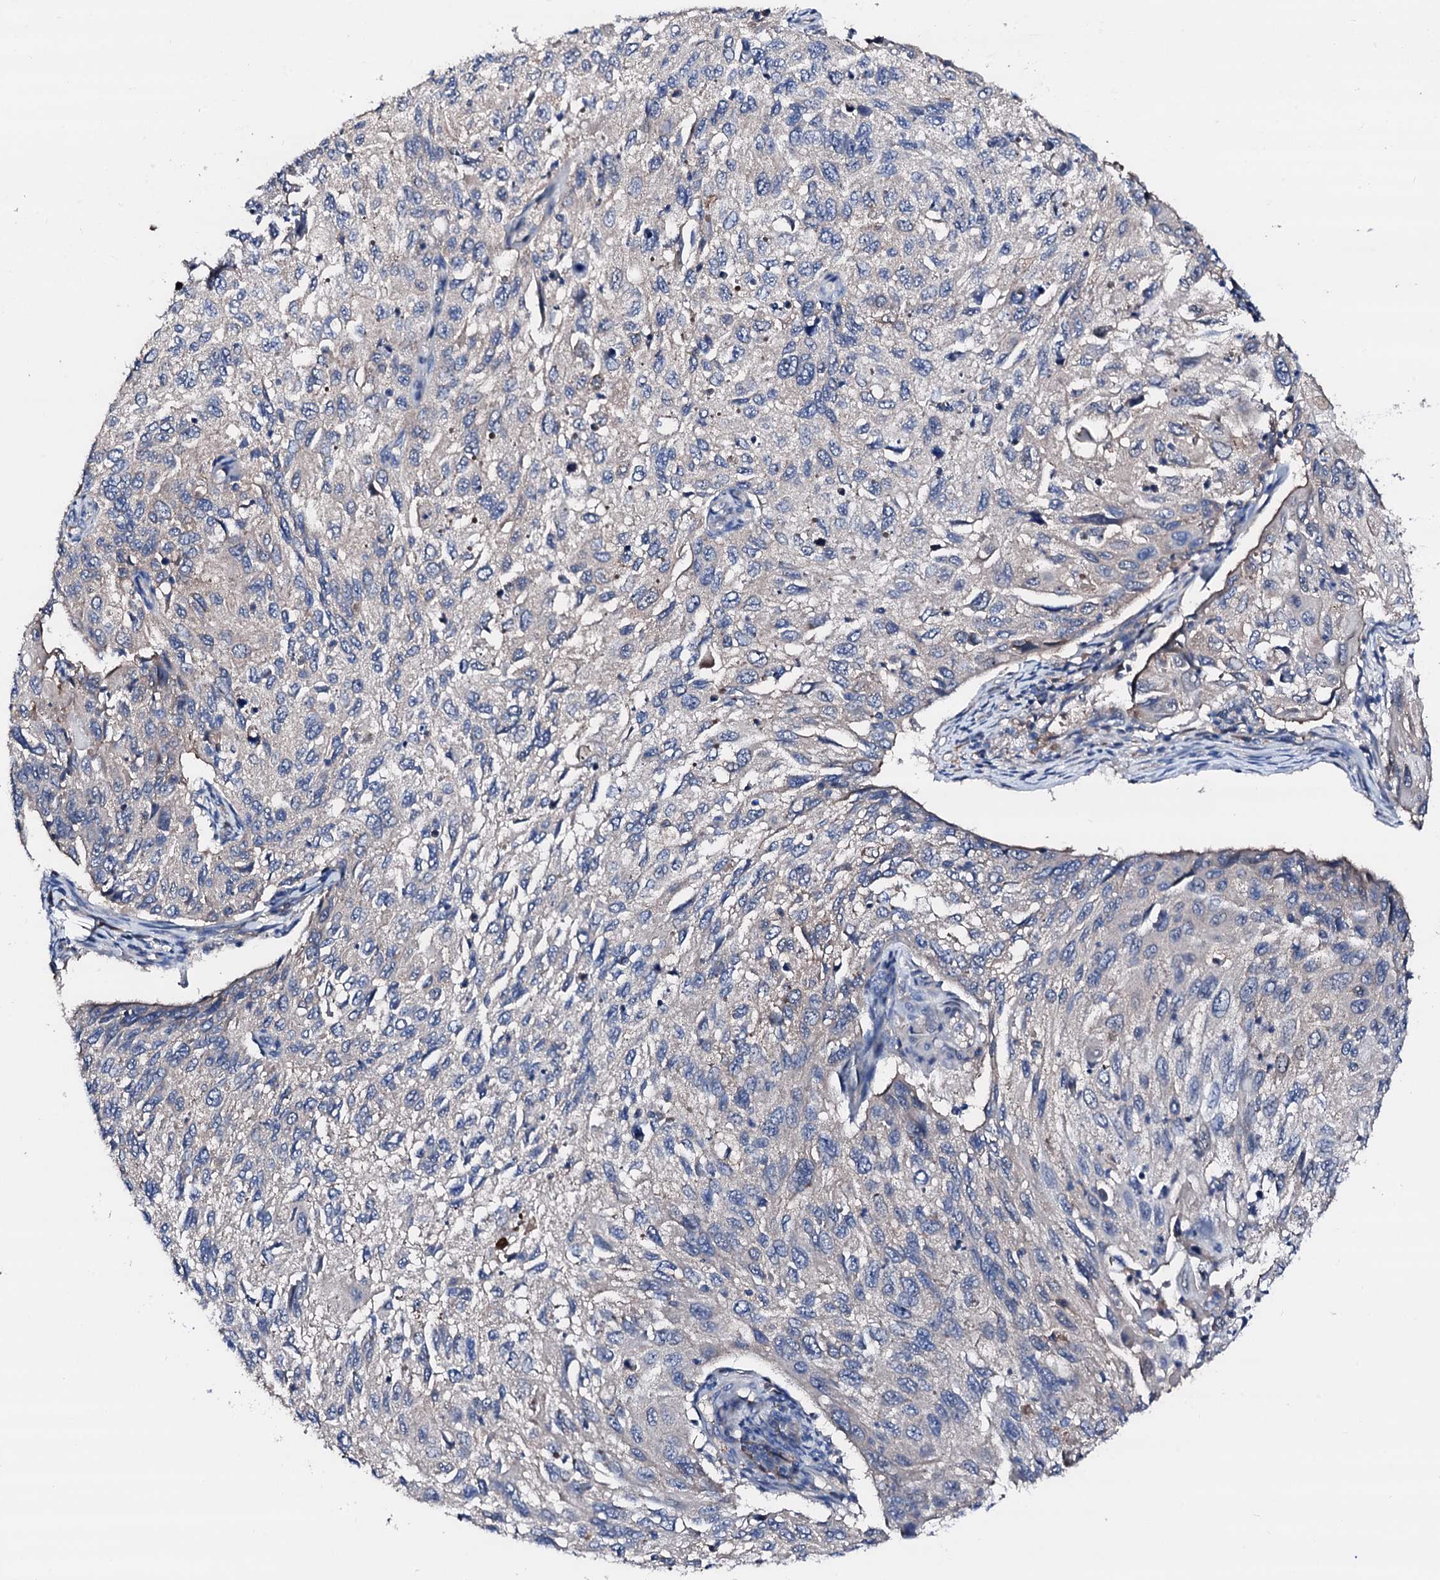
{"staining": {"intensity": "negative", "quantity": "none", "location": "none"}, "tissue": "cervical cancer", "cell_type": "Tumor cells", "image_type": "cancer", "snomed": [{"axis": "morphology", "description": "Squamous cell carcinoma, NOS"}, {"axis": "topography", "description": "Cervix"}], "caption": "Tumor cells are negative for brown protein staining in cervical squamous cell carcinoma.", "gene": "TRAFD1", "patient": {"sex": "female", "age": 70}}